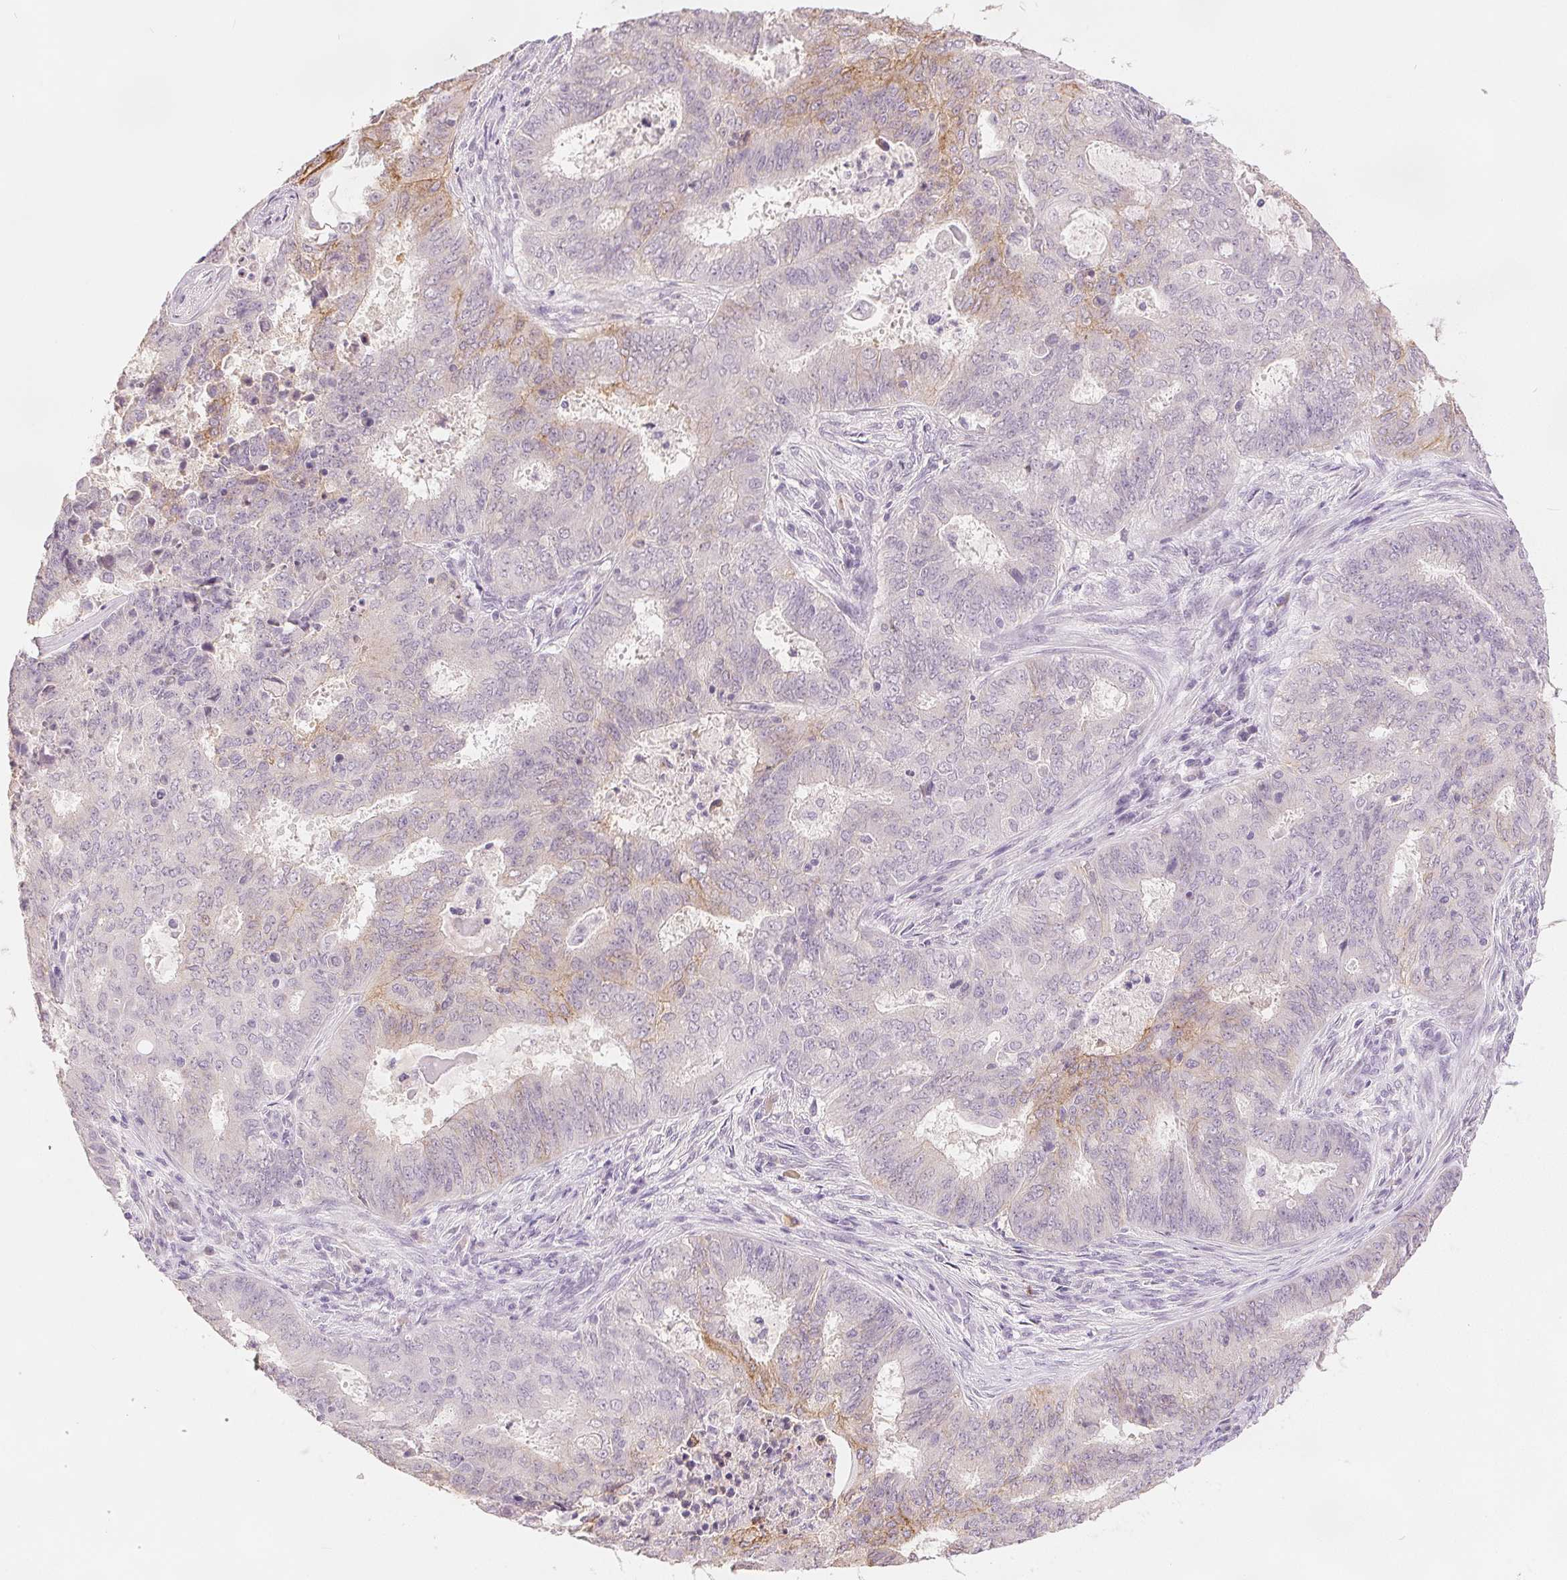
{"staining": {"intensity": "weak", "quantity": "<25%", "location": "cytoplasmic/membranous"}, "tissue": "endometrial cancer", "cell_type": "Tumor cells", "image_type": "cancer", "snomed": [{"axis": "morphology", "description": "Adenocarcinoma, NOS"}, {"axis": "topography", "description": "Endometrium"}], "caption": "A high-resolution histopathology image shows immunohistochemistry (IHC) staining of endometrial cancer (adenocarcinoma), which exhibits no significant positivity in tumor cells.", "gene": "CA12", "patient": {"sex": "female", "age": 62}}